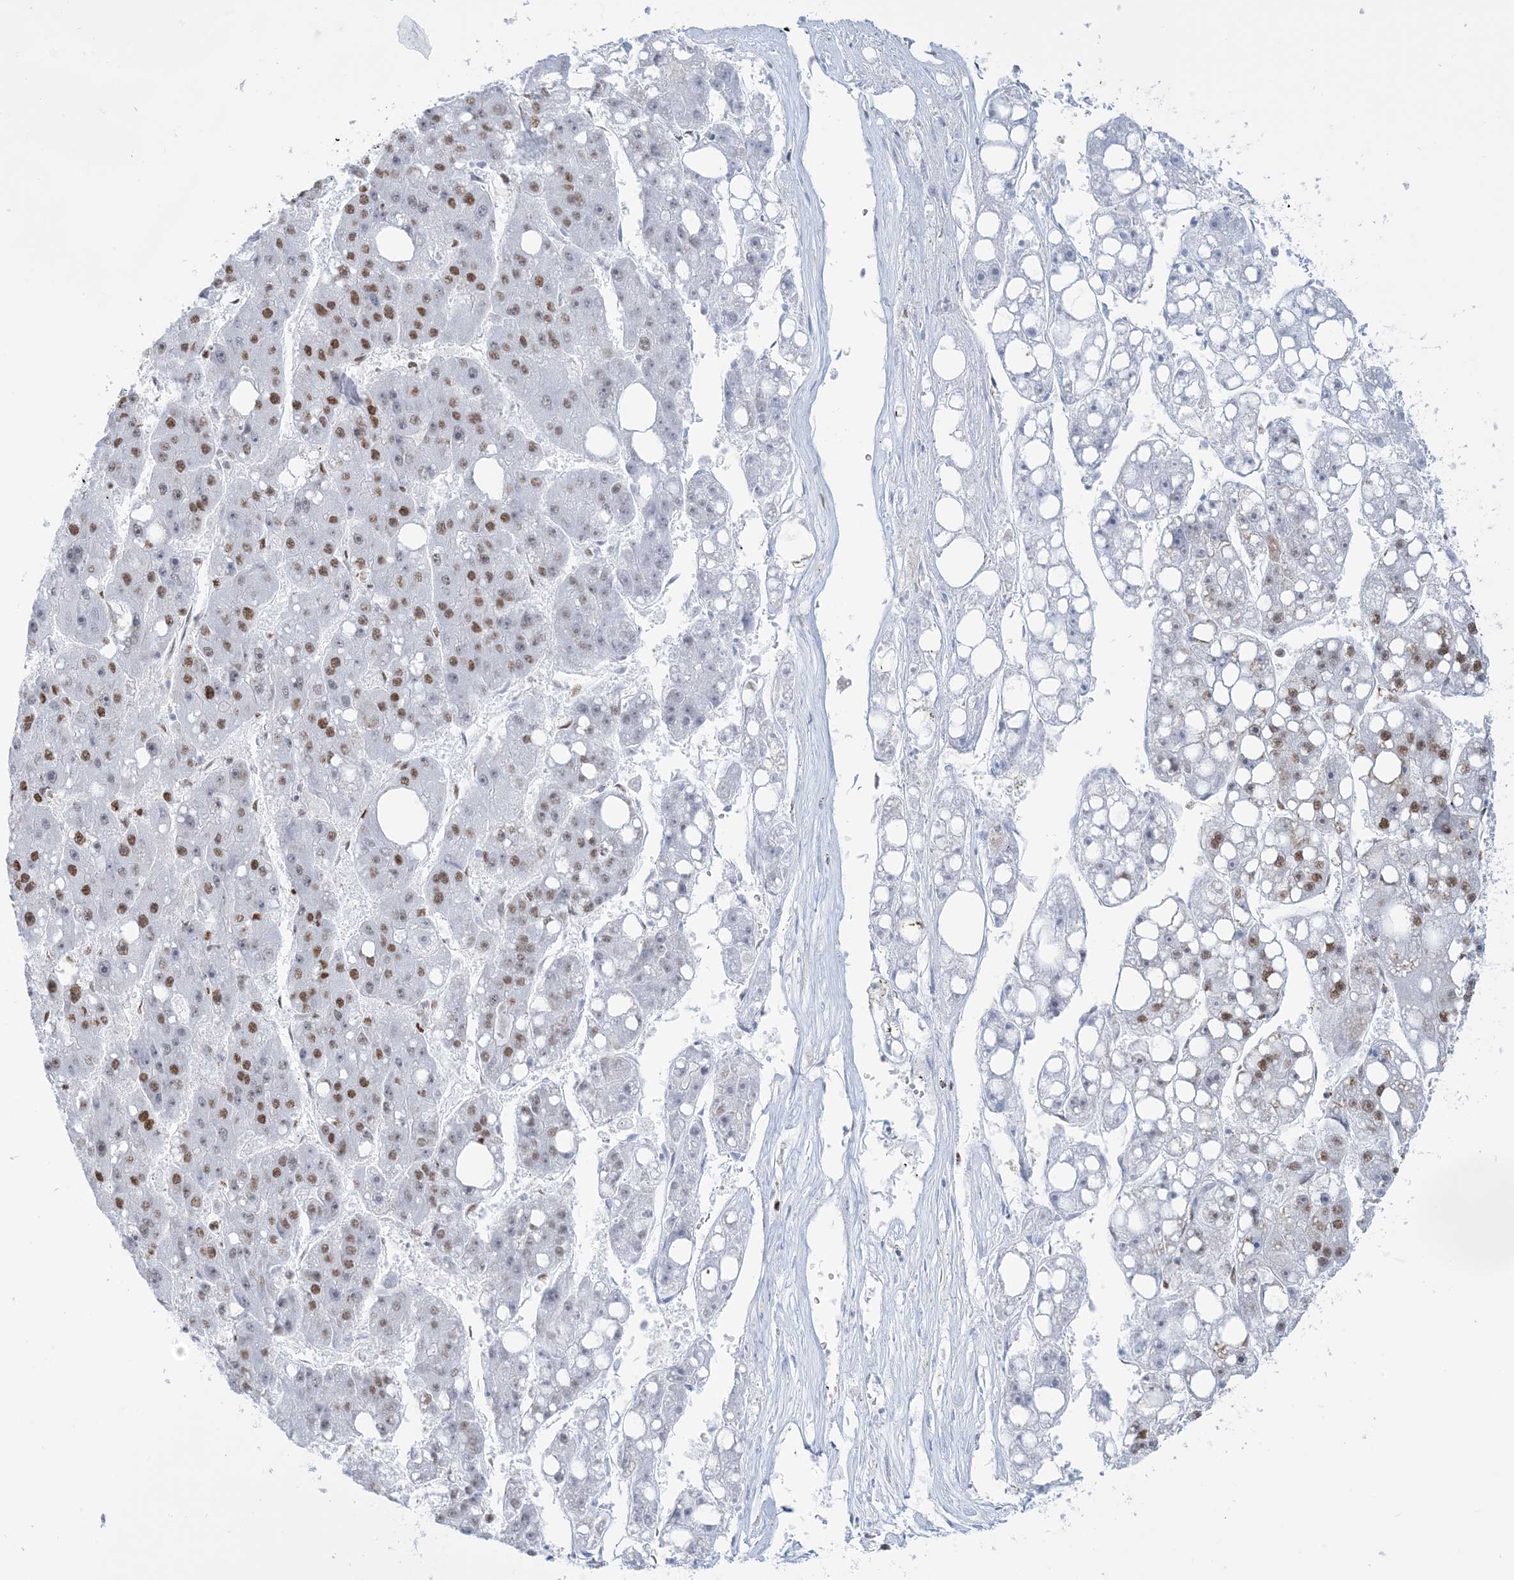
{"staining": {"intensity": "moderate", "quantity": "25%-75%", "location": "nuclear"}, "tissue": "liver cancer", "cell_type": "Tumor cells", "image_type": "cancer", "snomed": [{"axis": "morphology", "description": "Carcinoma, Hepatocellular, NOS"}, {"axis": "topography", "description": "Liver"}], "caption": "Hepatocellular carcinoma (liver) stained with DAB immunohistochemistry (IHC) demonstrates medium levels of moderate nuclear positivity in approximately 25%-75% of tumor cells.", "gene": "ZNF792", "patient": {"sex": "female", "age": 61}}